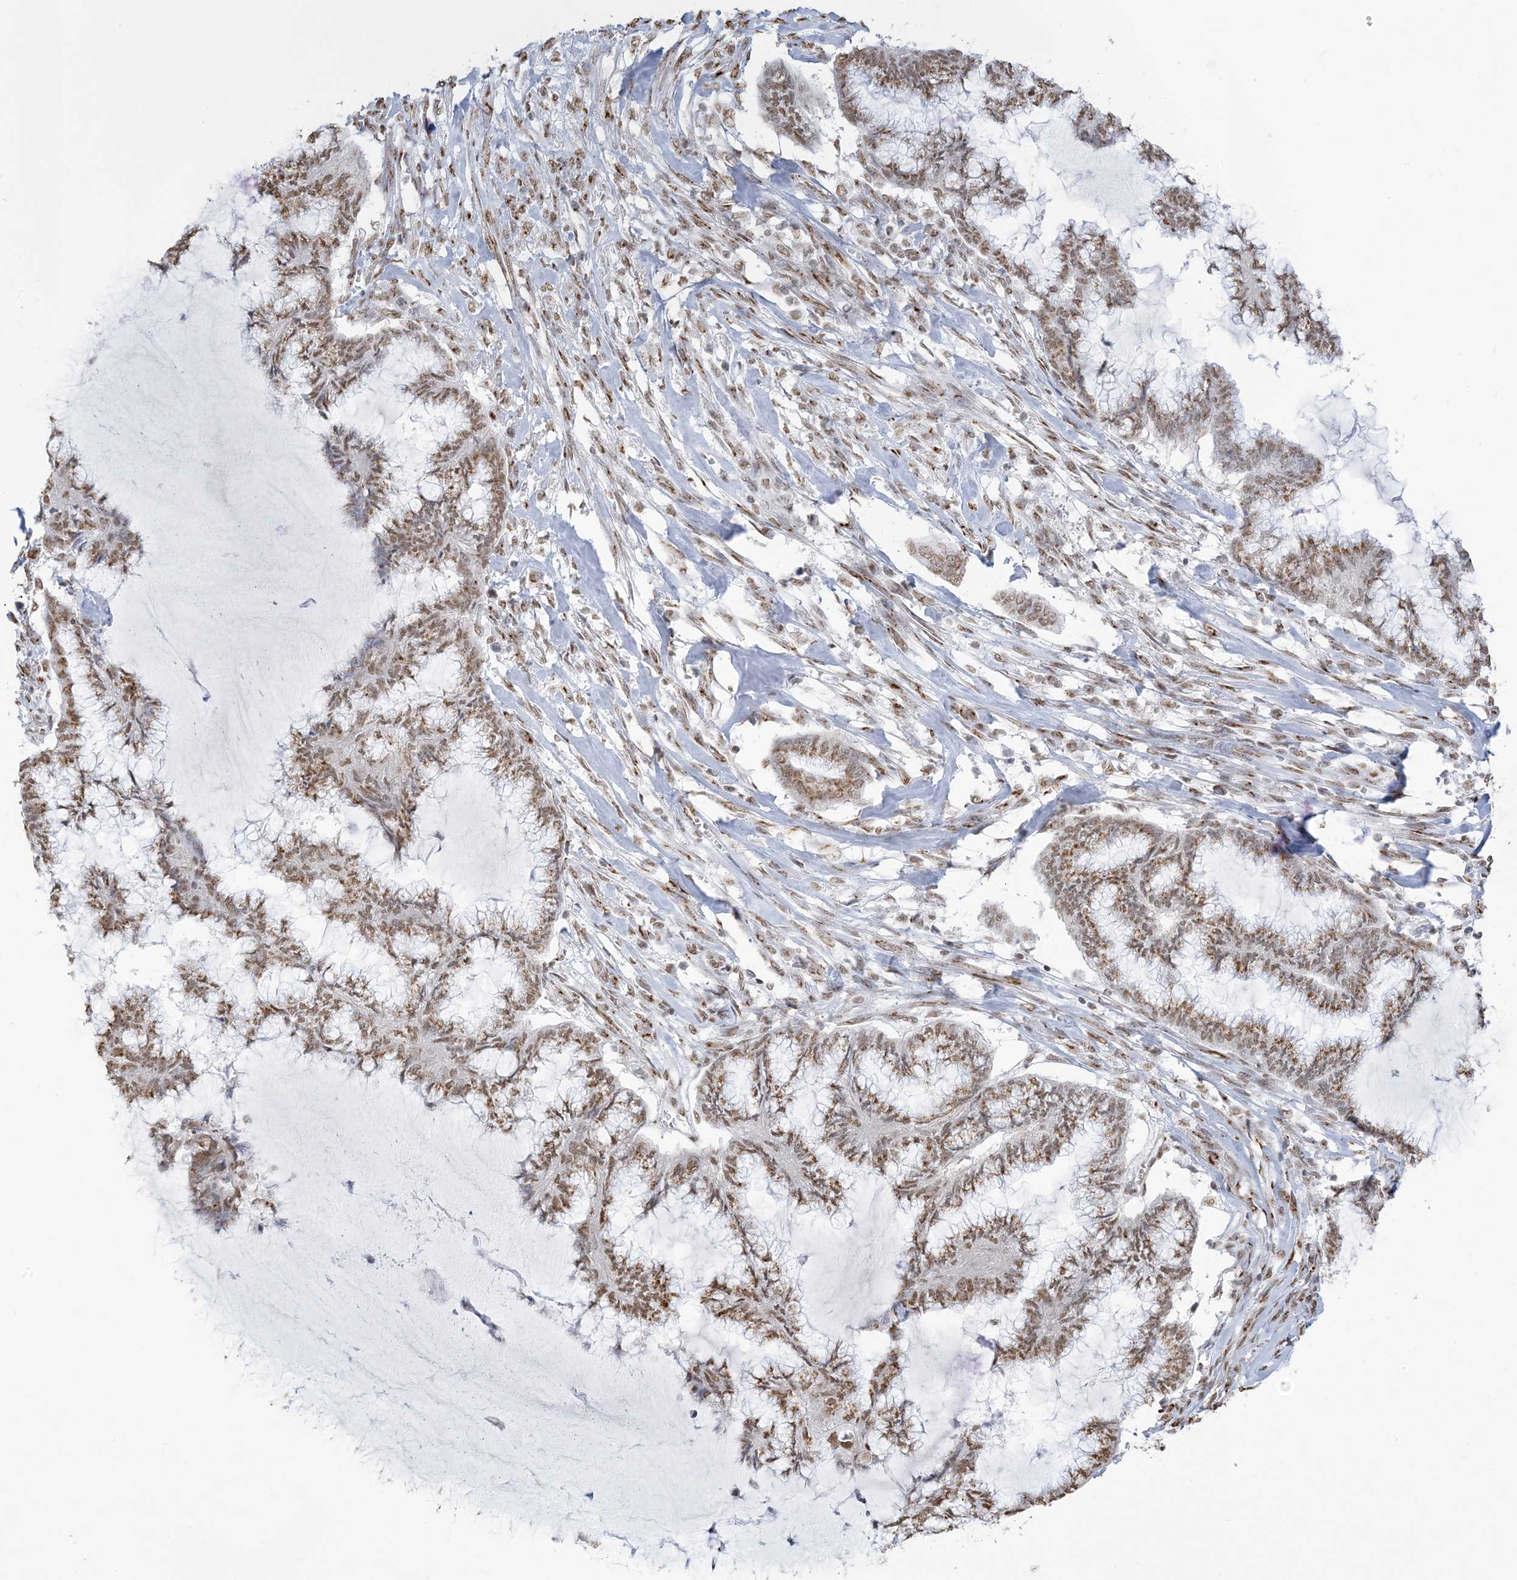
{"staining": {"intensity": "moderate", "quantity": ">75%", "location": "cytoplasmic/membranous,nuclear"}, "tissue": "endometrial cancer", "cell_type": "Tumor cells", "image_type": "cancer", "snomed": [{"axis": "morphology", "description": "Adenocarcinoma, NOS"}, {"axis": "topography", "description": "Endometrium"}], "caption": "Endometrial cancer (adenocarcinoma) tissue shows moderate cytoplasmic/membranous and nuclear staining in about >75% of tumor cells", "gene": "GPR107", "patient": {"sex": "female", "age": 86}}